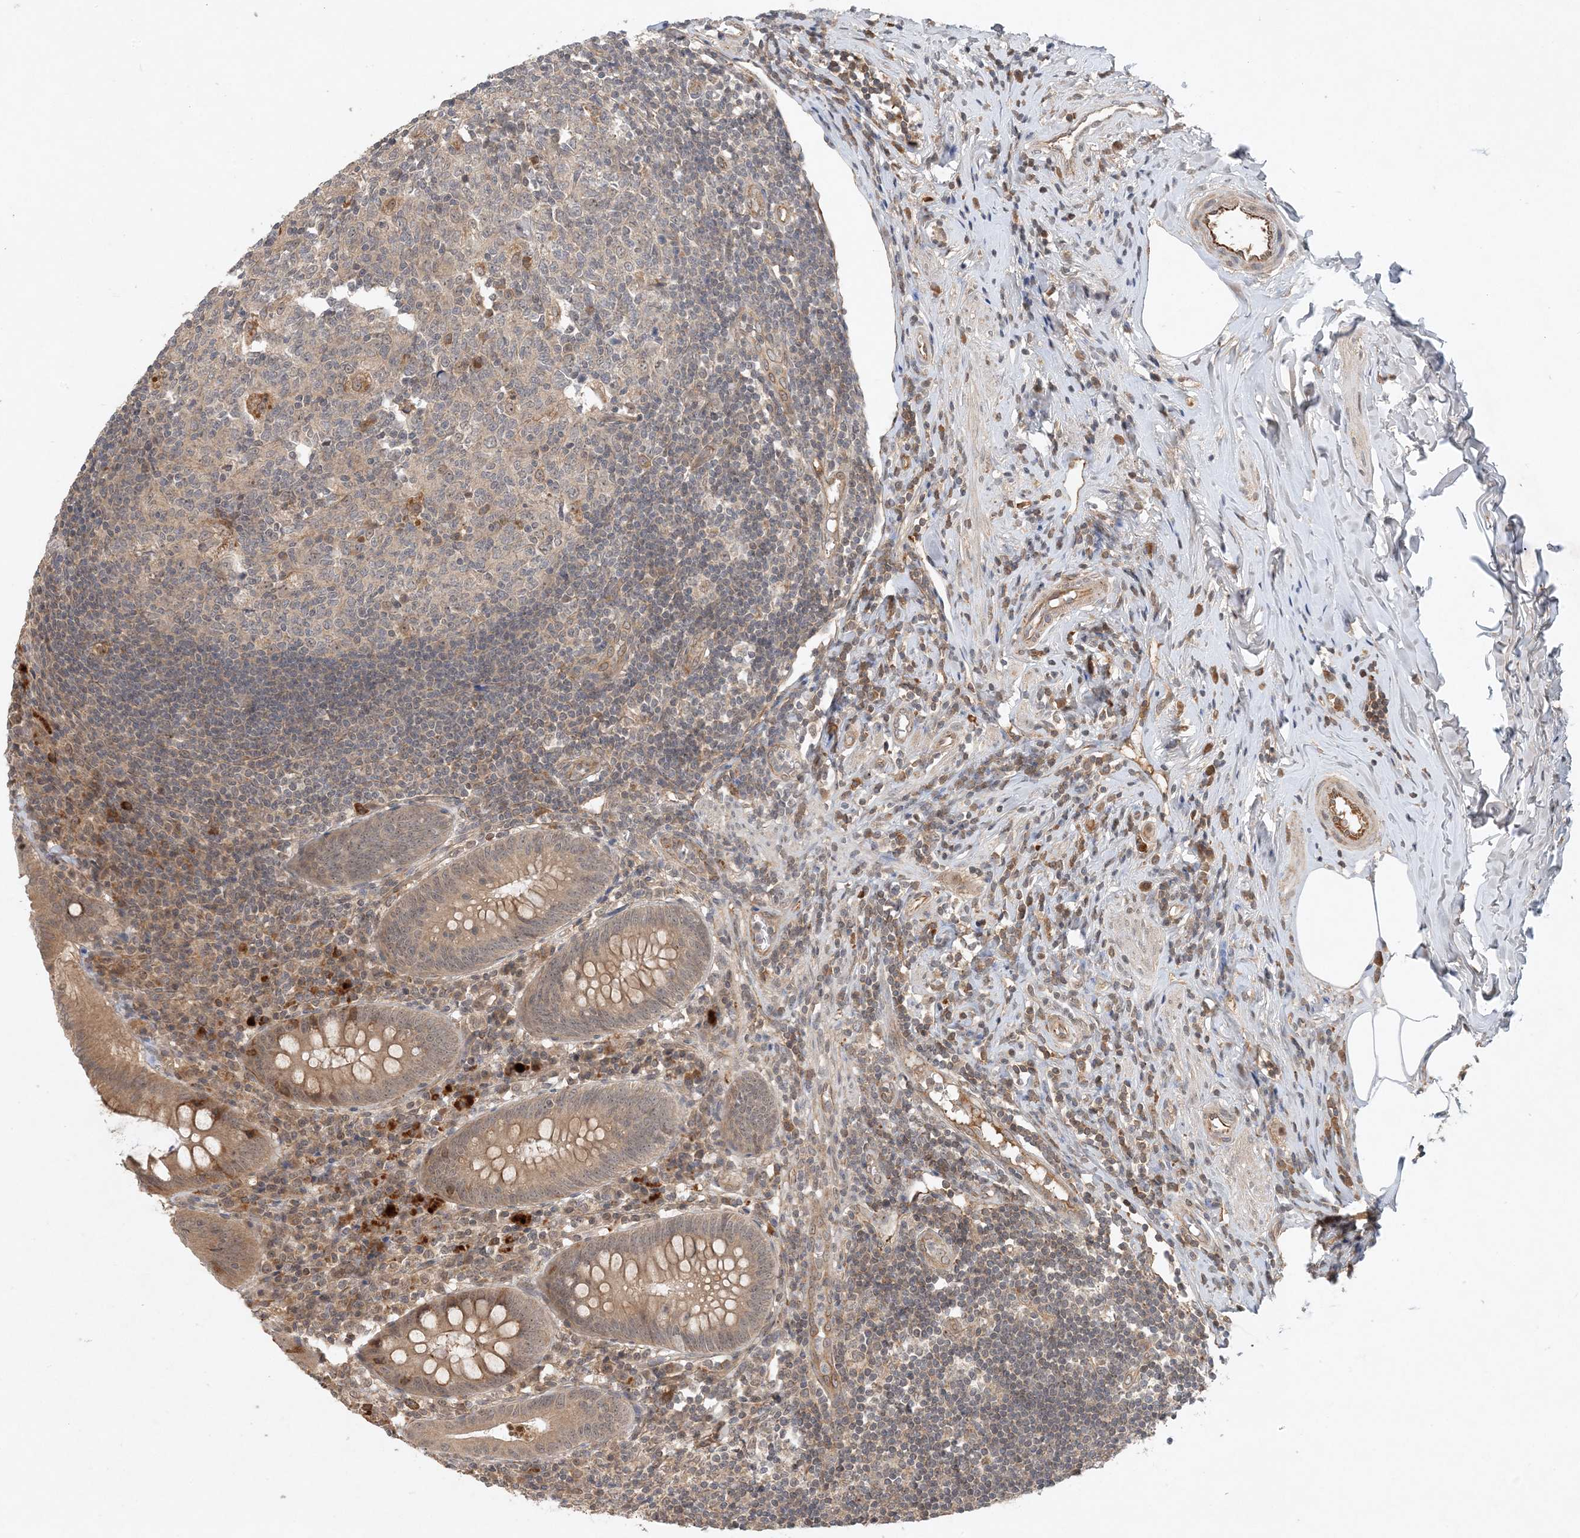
{"staining": {"intensity": "moderate", "quantity": "25%-75%", "location": "cytoplasmic/membranous"}, "tissue": "appendix", "cell_type": "Glandular cells", "image_type": "normal", "snomed": [{"axis": "morphology", "description": "Normal tissue, NOS"}, {"axis": "topography", "description": "Appendix"}], "caption": "Appendix was stained to show a protein in brown. There is medium levels of moderate cytoplasmic/membranous positivity in about 25%-75% of glandular cells. The staining was performed using DAB to visualize the protein expression in brown, while the nuclei were stained in blue with hematoxylin (Magnification: 20x).", "gene": "ZCCHC4", "patient": {"sex": "female", "age": 54}}